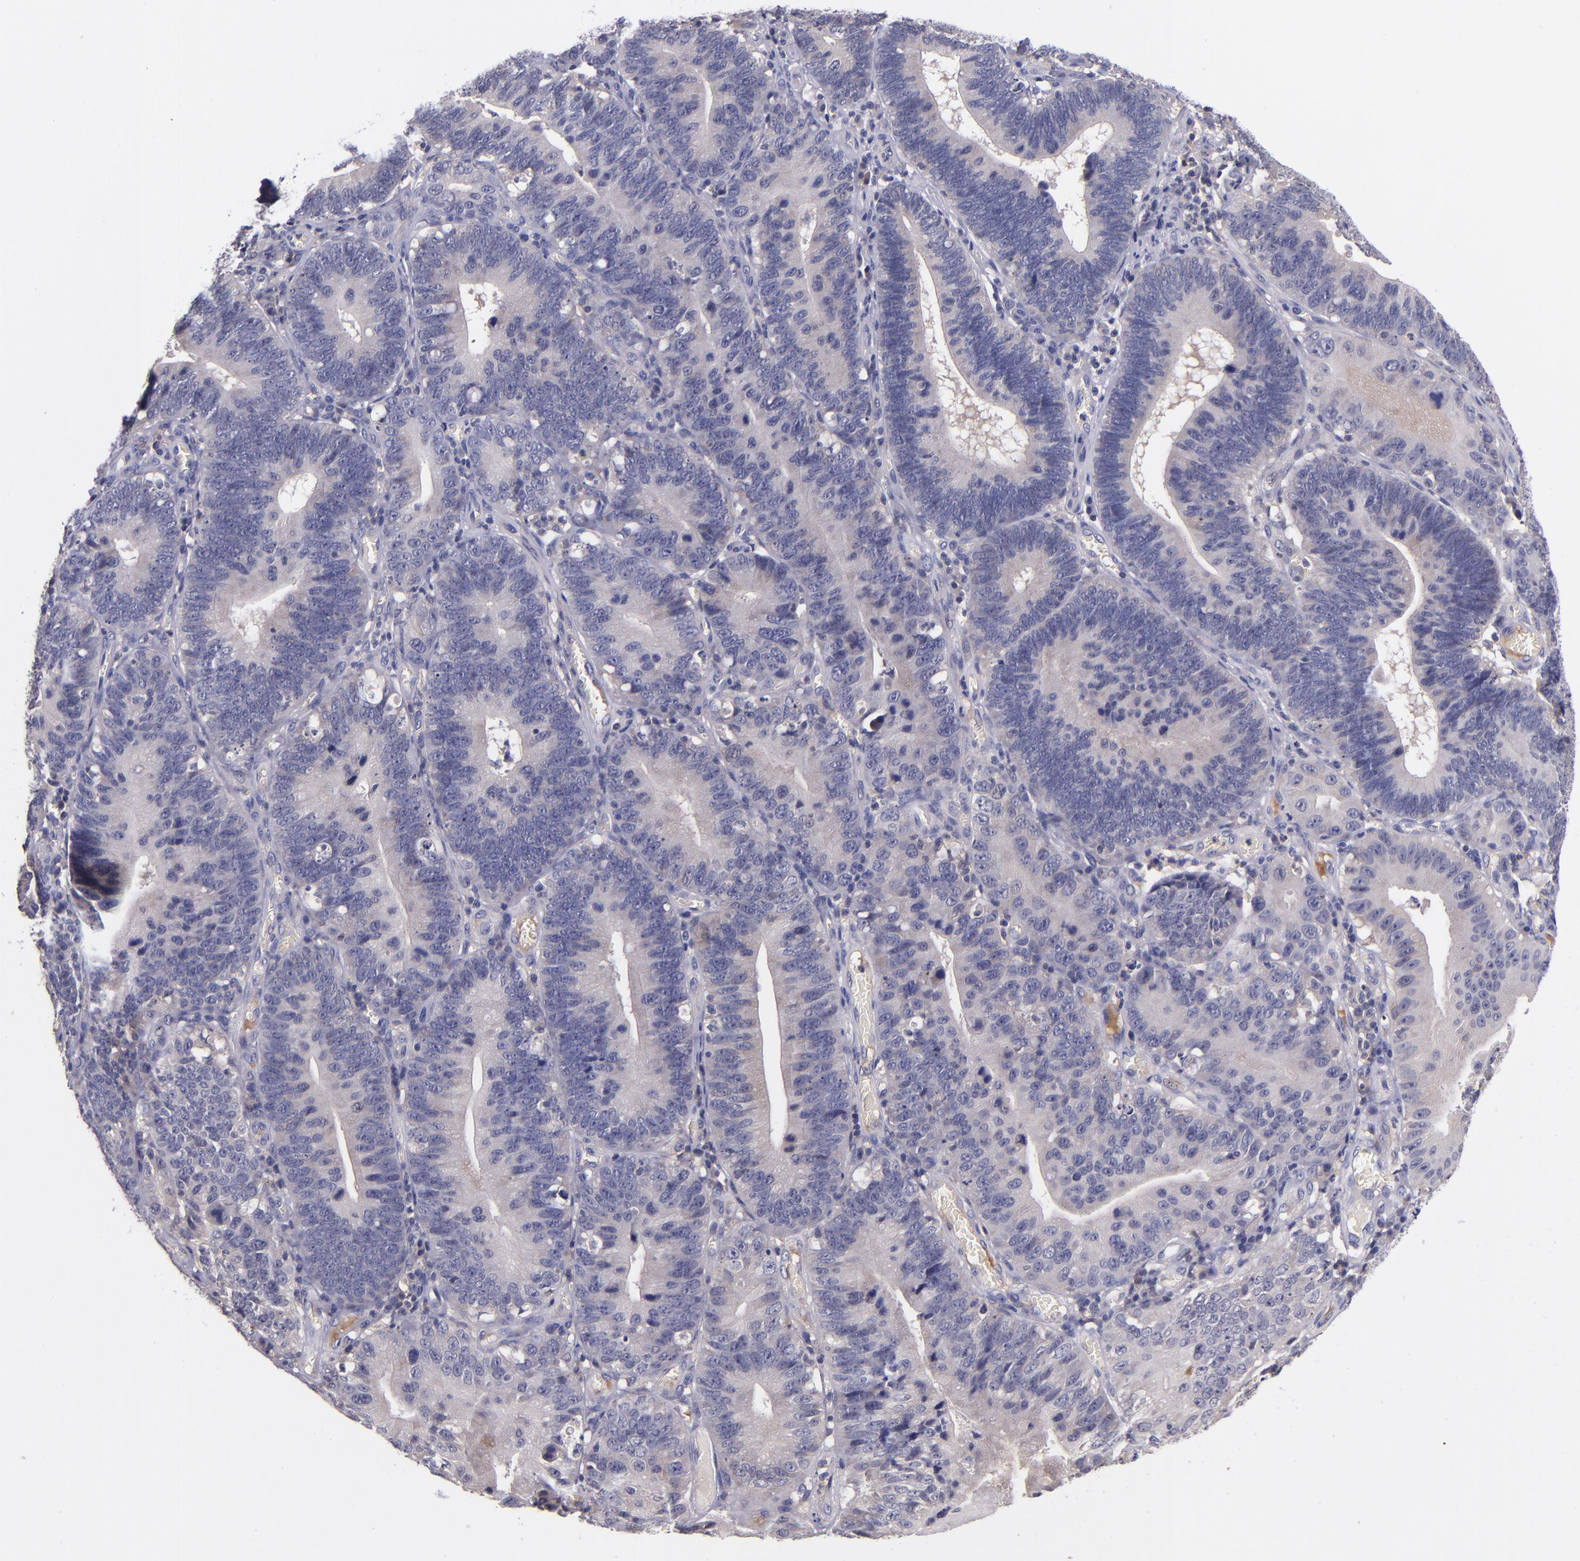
{"staining": {"intensity": "weak", "quantity": ">75%", "location": "cytoplasmic/membranous"}, "tissue": "stomach cancer", "cell_type": "Tumor cells", "image_type": "cancer", "snomed": [{"axis": "morphology", "description": "Adenocarcinoma, NOS"}, {"axis": "topography", "description": "Stomach"}, {"axis": "topography", "description": "Gastric cardia"}], "caption": "Adenocarcinoma (stomach) tissue shows weak cytoplasmic/membranous staining in about >75% of tumor cells (DAB = brown stain, brightfield microscopy at high magnification).", "gene": "RBP4", "patient": {"sex": "male", "age": 59}}